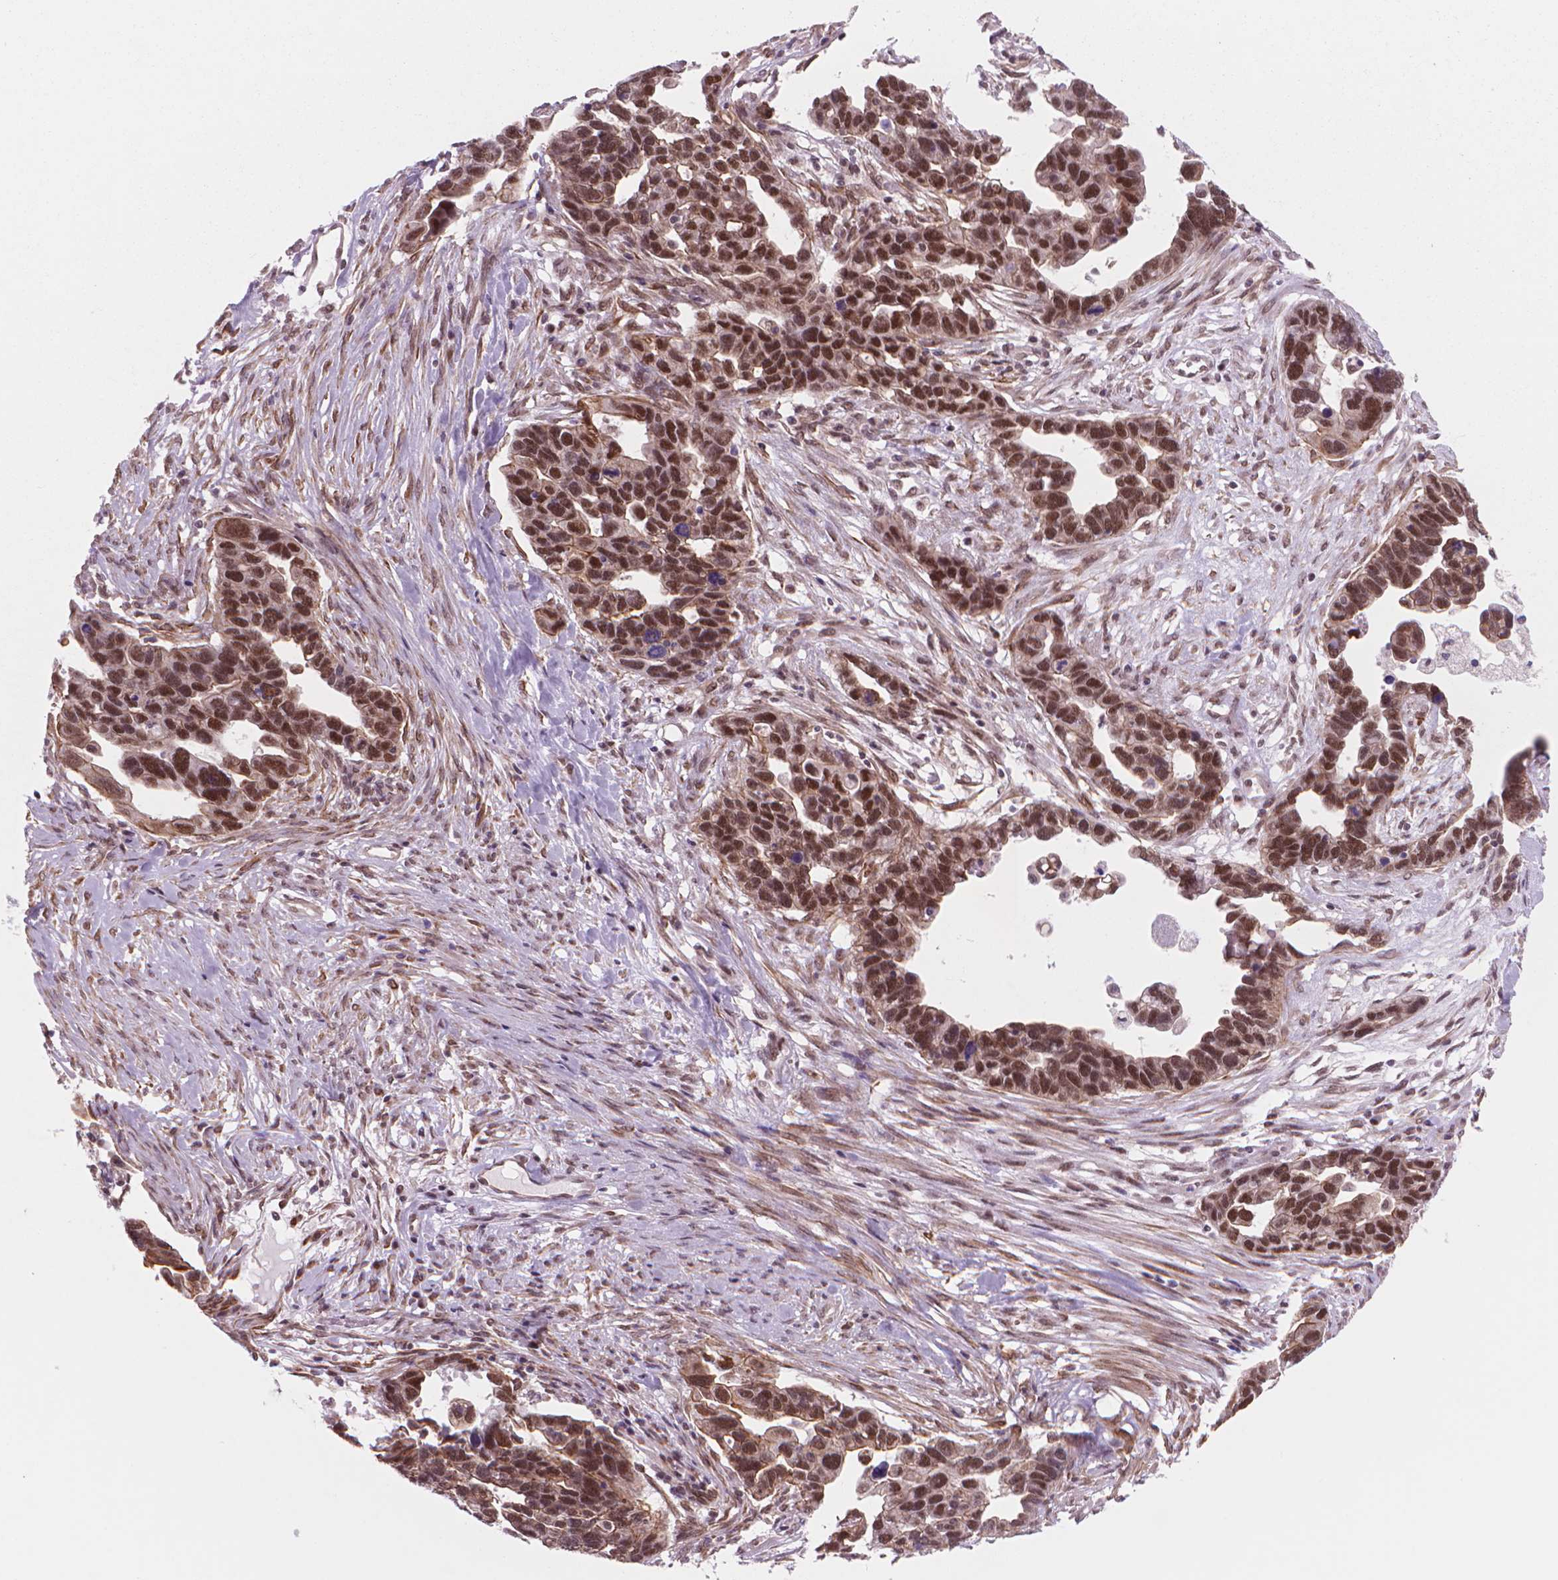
{"staining": {"intensity": "strong", "quantity": ">75%", "location": "nuclear"}, "tissue": "ovarian cancer", "cell_type": "Tumor cells", "image_type": "cancer", "snomed": [{"axis": "morphology", "description": "Cystadenocarcinoma, serous, NOS"}, {"axis": "topography", "description": "Ovary"}], "caption": "Ovarian serous cystadenocarcinoma tissue exhibits strong nuclear expression in about >75% of tumor cells", "gene": "POLR3D", "patient": {"sex": "female", "age": 54}}